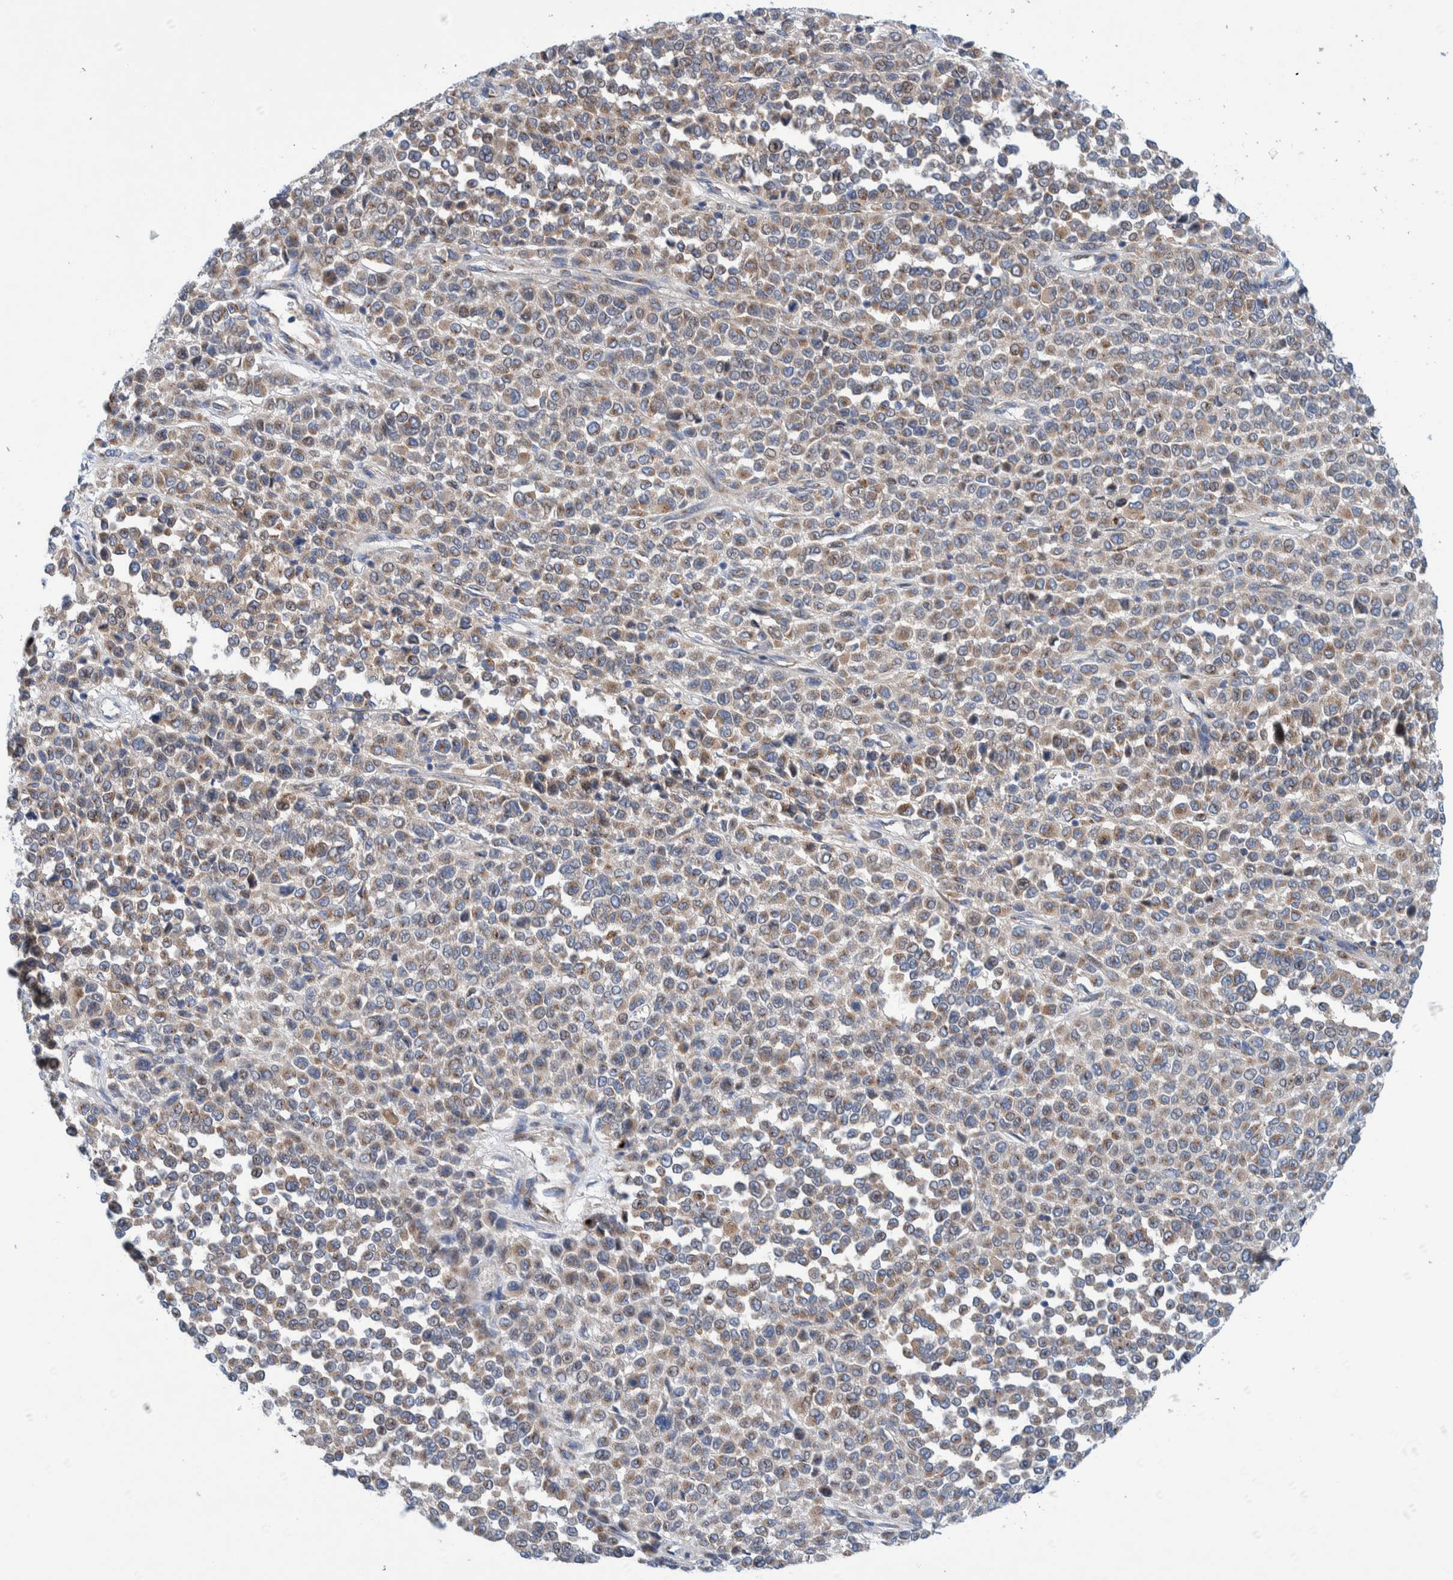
{"staining": {"intensity": "moderate", "quantity": ">75%", "location": "cytoplasmic/membranous"}, "tissue": "melanoma", "cell_type": "Tumor cells", "image_type": "cancer", "snomed": [{"axis": "morphology", "description": "Malignant melanoma, Metastatic site"}, {"axis": "topography", "description": "Pancreas"}], "caption": "Malignant melanoma (metastatic site) tissue shows moderate cytoplasmic/membranous expression in approximately >75% of tumor cells, visualized by immunohistochemistry.", "gene": "TRIM58", "patient": {"sex": "female", "age": 30}}